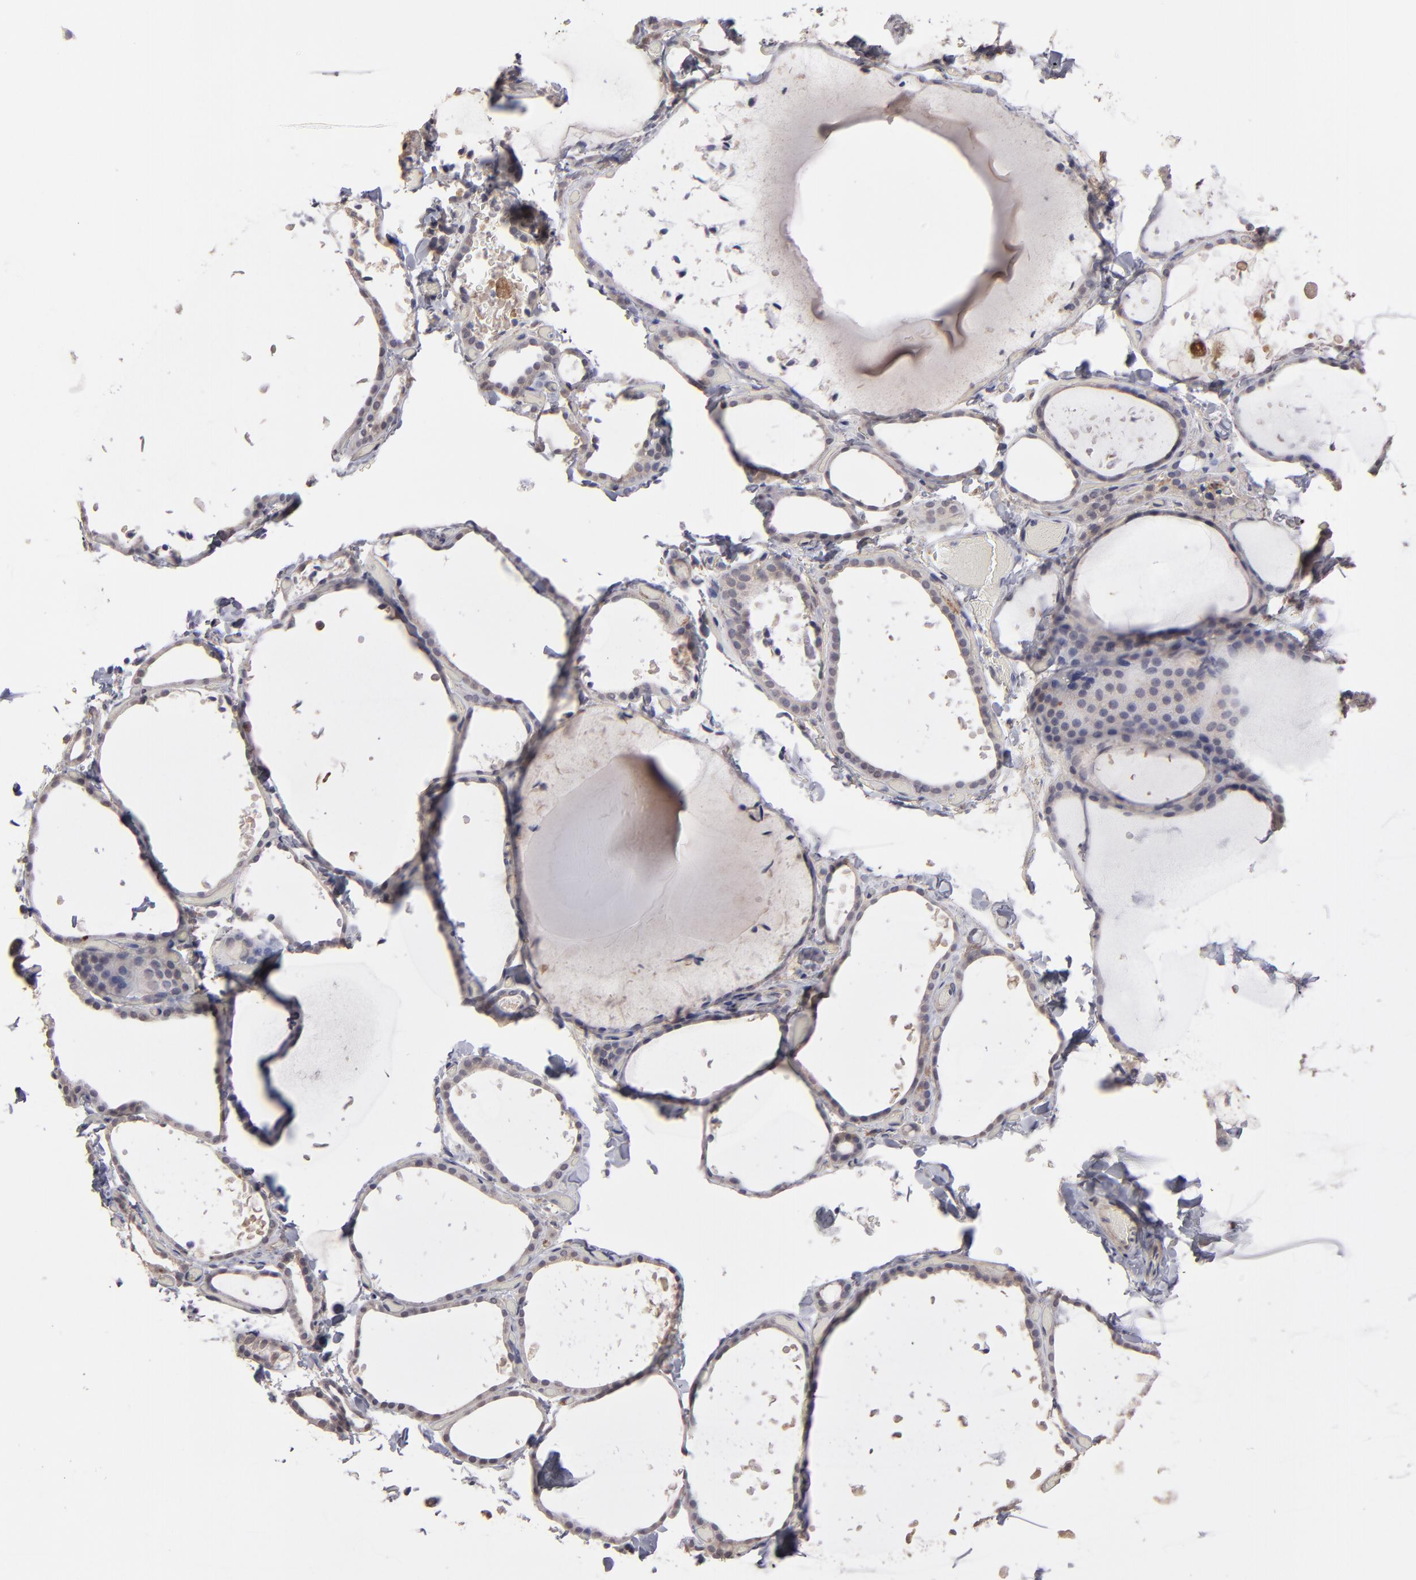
{"staining": {"intensity": "weak", "quantity": "25%-75%", "location": "cytoplasmic/membranous"}, "tissue": "thyroid gland", "cell_type": "Glandular cells", "image_type": "normal", "snomed": [{"axis": "morphology", "description": "Normal tissue, NOS"}, {"axis": "topography", "description": "Thyroid gland"}], "caption": "This is a histology image of immunohistochemistry (IHC) staining of unremarkable thyroid gland, which shows weak staining in the cytoplasmic/membranous of glandular cells.", "gene": "ITGB5", "patient": {"sex": "female", "age": 22}}